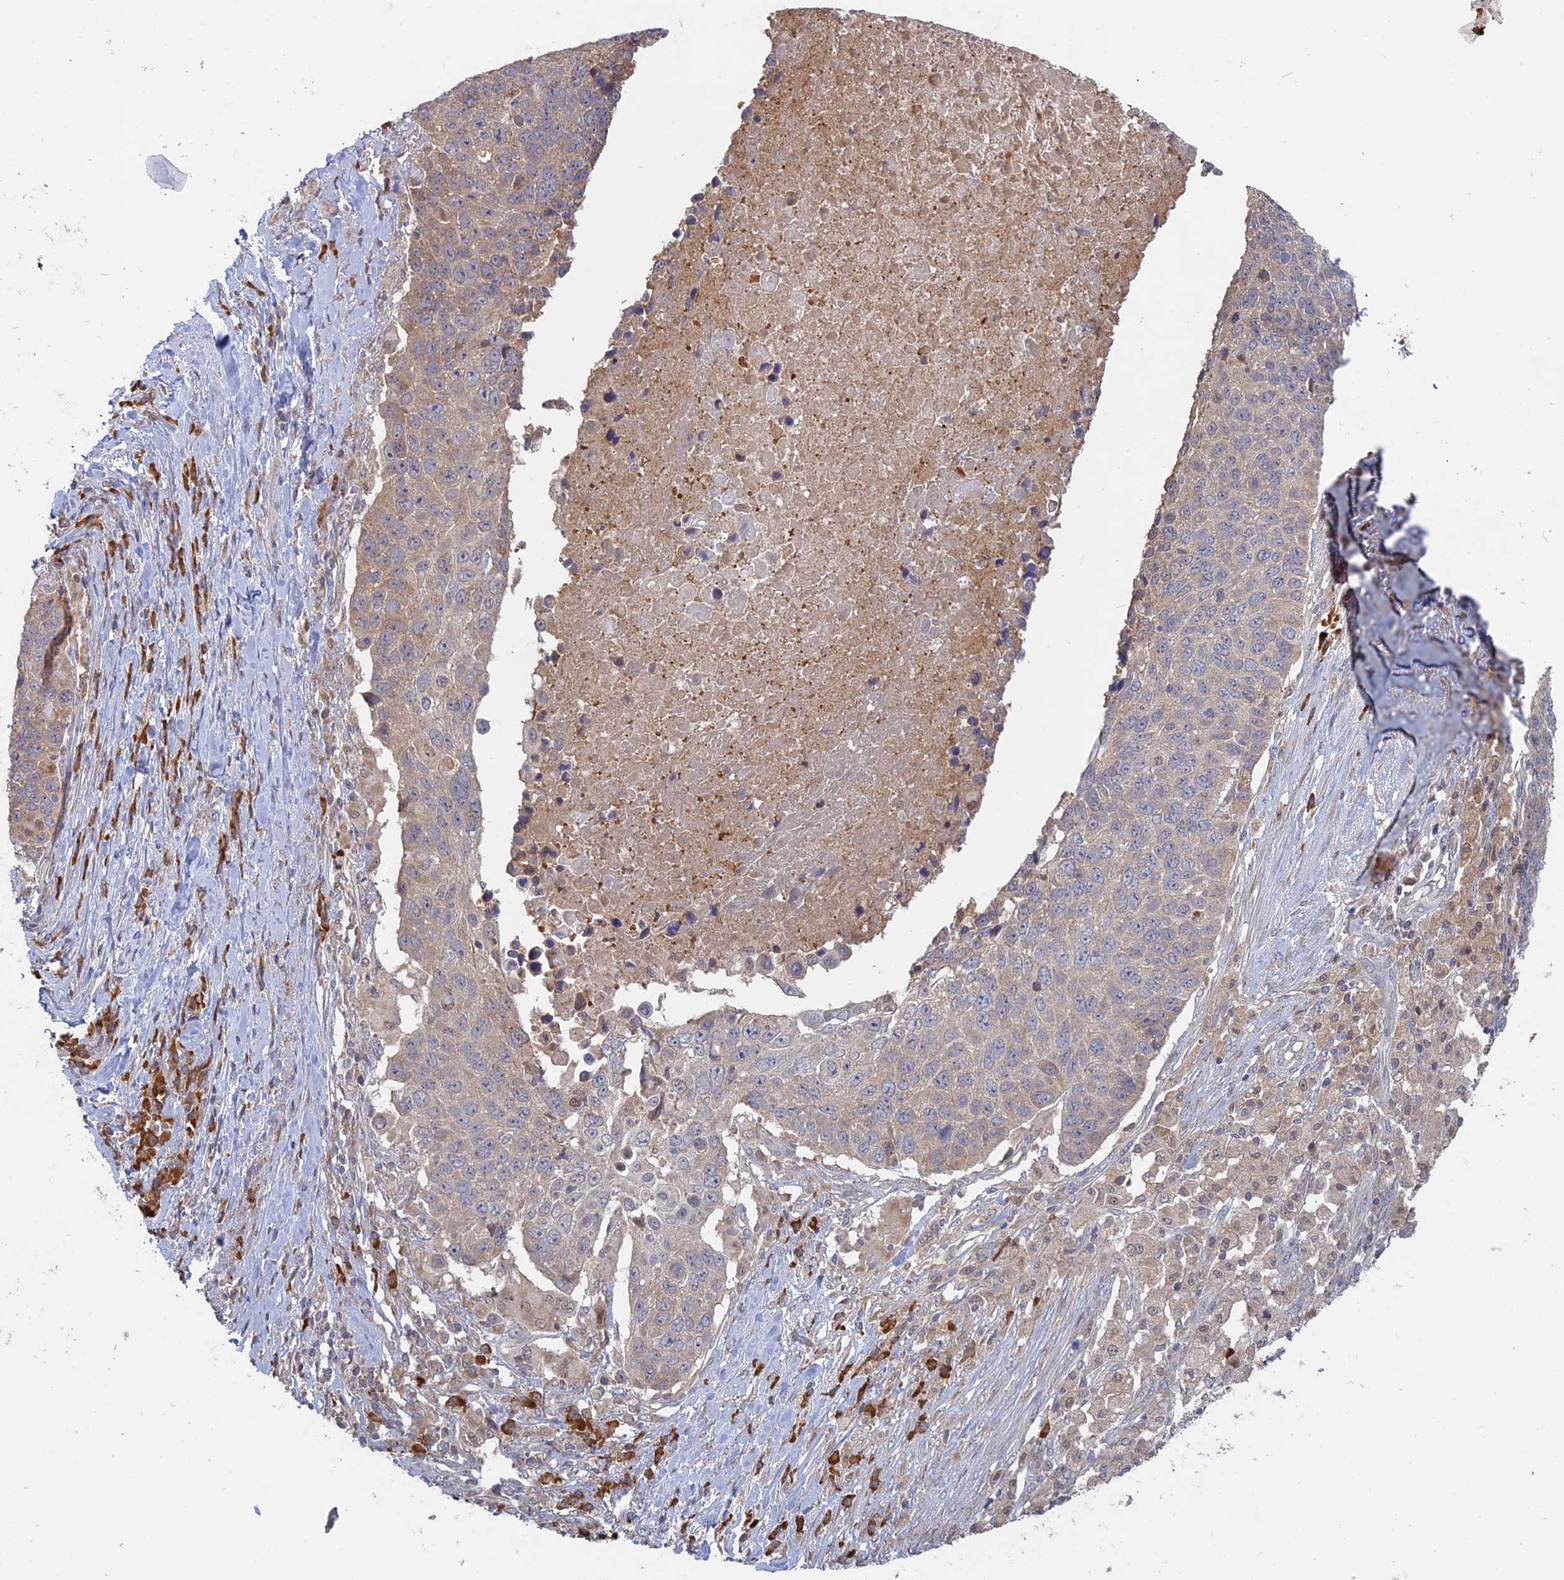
{"staining": {"intensity": "weak", "quantity": "<25%", "location": "cytoplasmic/membranous"}, "tissue": "lung cancer", "cell_type": "Tumor cells", "image_type": "cancer", "snomed": [{"axis": "morphology", "description": "Normal tissue, NOS"}, {"axis": "morphology", "description": "Squamous cell carcinoma, NOS"}, {"axis": "topography", "description": "Lymph node"}, {"axis": "topography", "description": "Lung"}], "caption": "Tumor cells are negative for protein expression in human lung cancer (squamous cell carcinoma).", "gene": "TMEM208", "patient": {"sex": "male", "age": 66}}